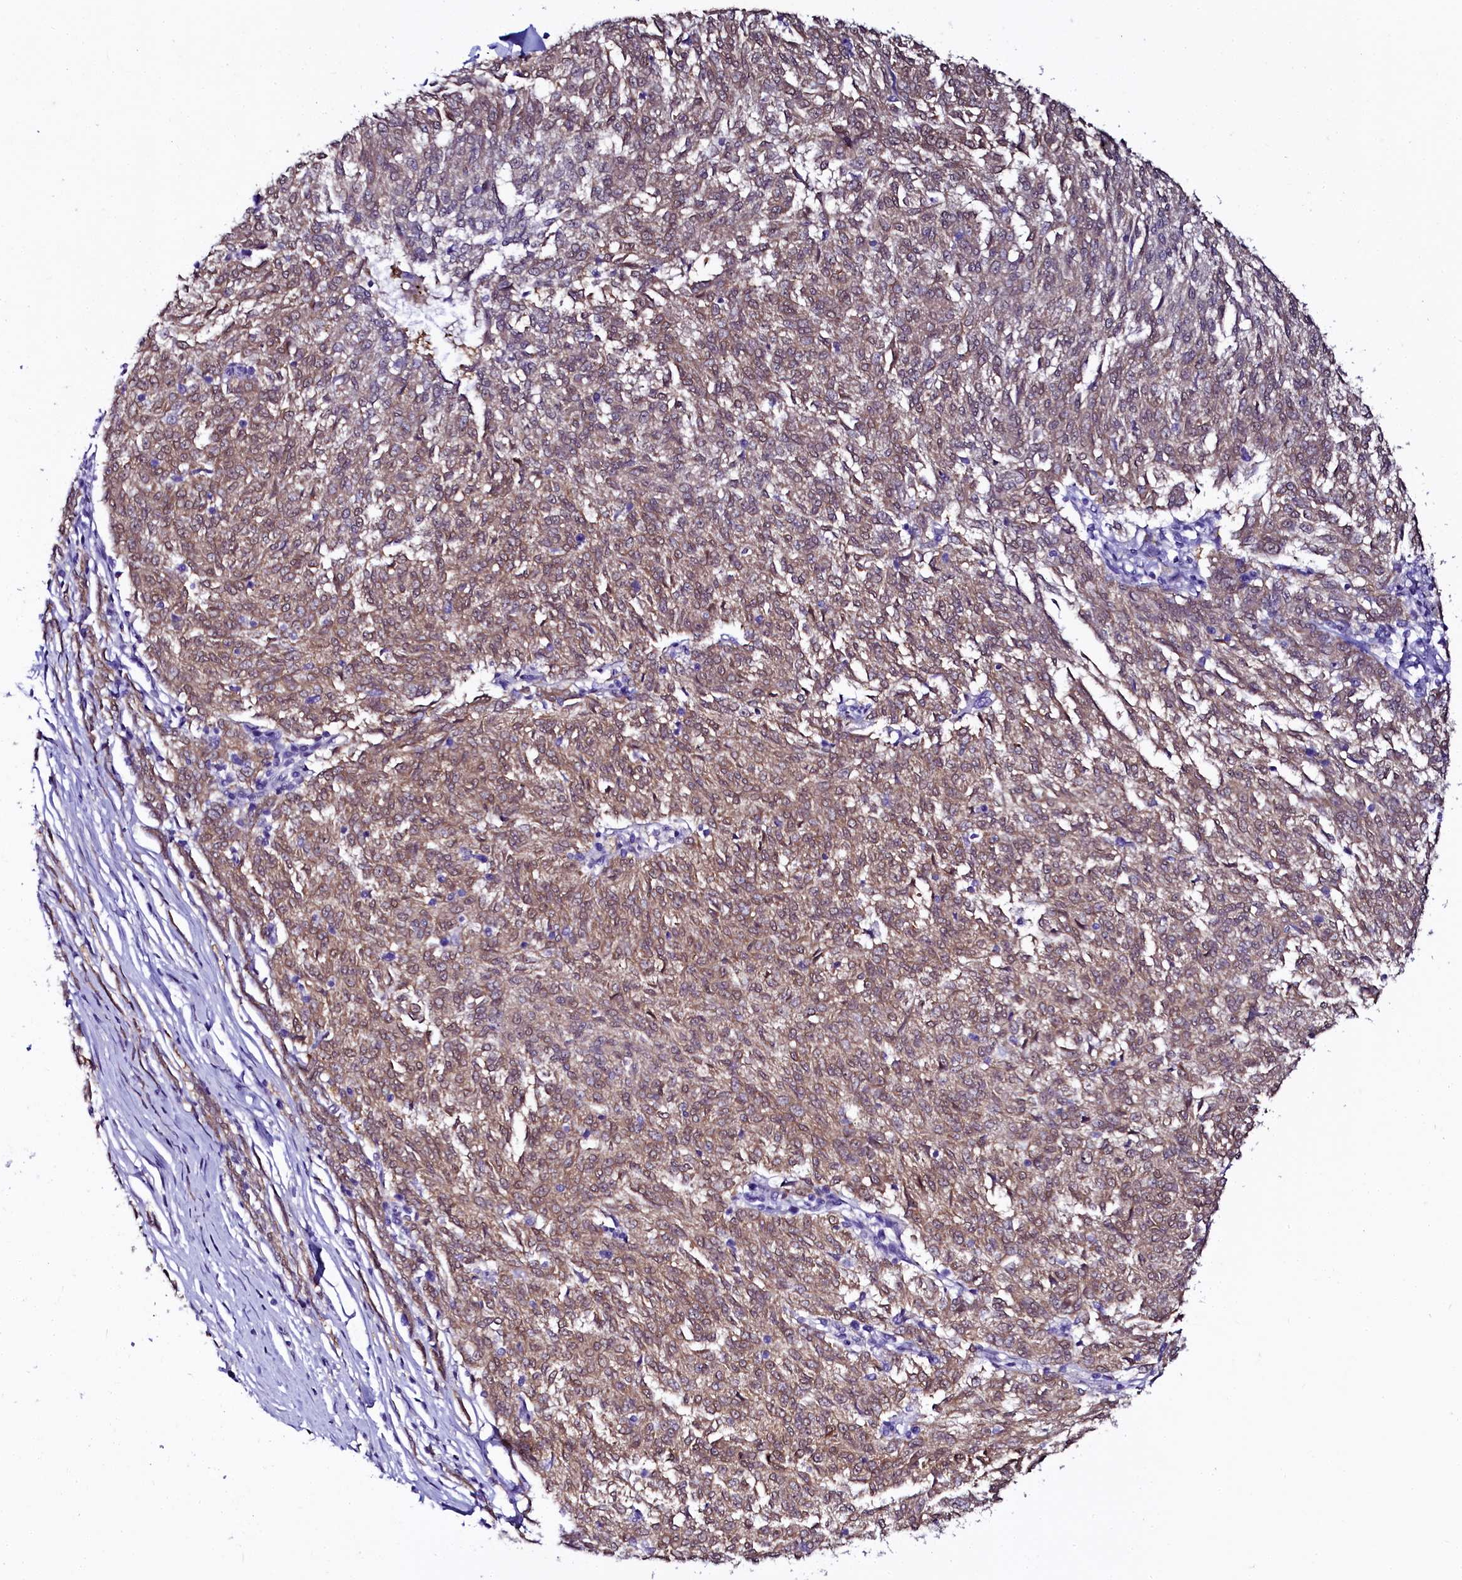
{"staining": {"intensity": "moderate", "quantity": ">75%", "location": "cytoplasmic/membranous,nuclear"}, "tissue": "melanoma", "cell_type": "Tumor cells", "image_type": "cancer", "snomed": [{"axis": "morphology", "description": "Malignant melanoma, NOS"}, {"axis": "topography", "description": "Skin"}], "caption": "Moderate cytoplasmic/membranous and nuclear protein expression is identified in approximately >75% of tumor cells in melanoma.", "gene": "SORD", "patient": {"sex": "female", "age": 72}}